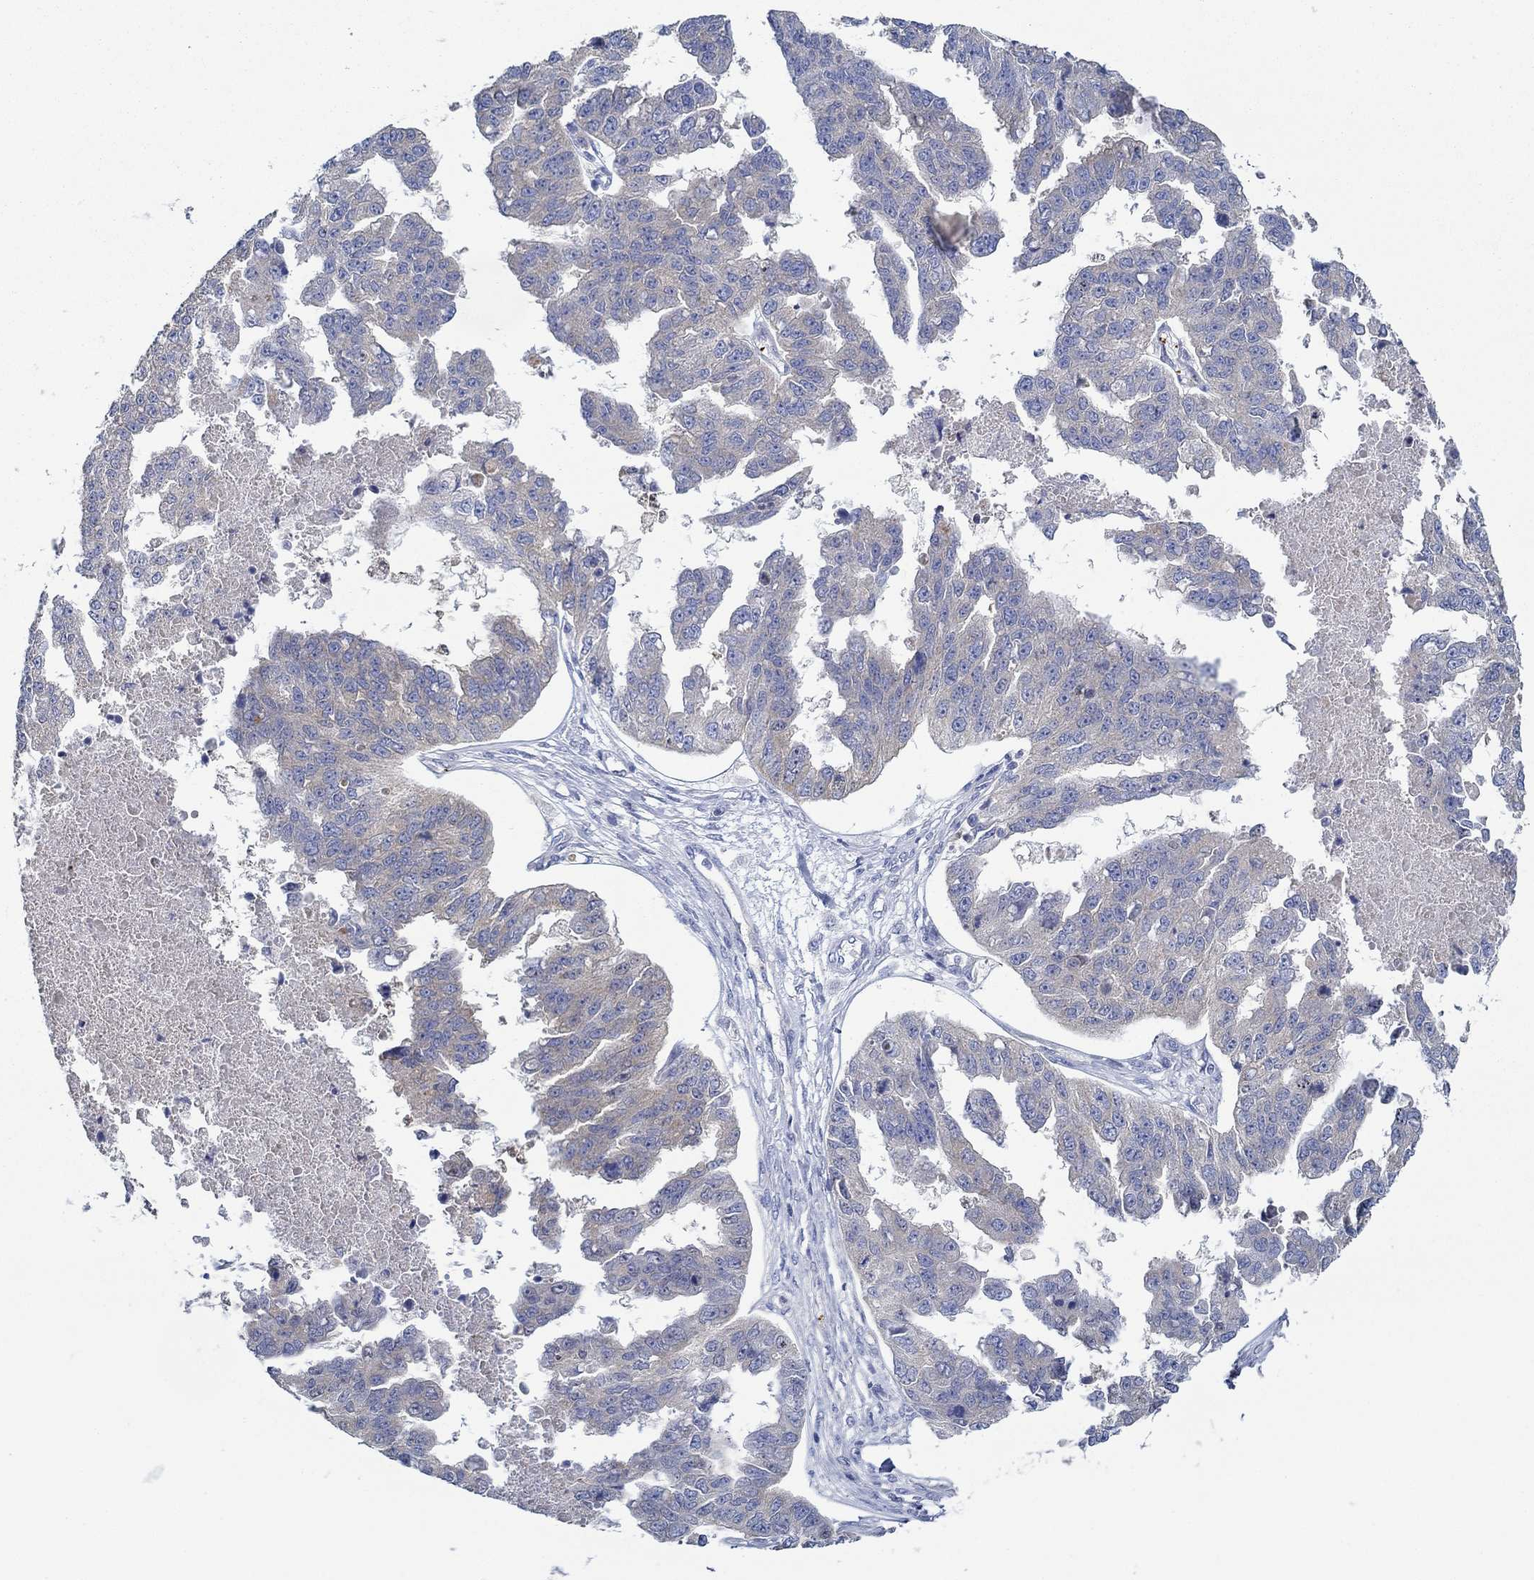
{"staining": {"intensity": "negative", "quantity": "none", "location": "none"}, "tissue": "ovarian cancer", "cell_type": "Tumor cells", "image_type": "cancer", "snomed": [{"axis": "morphology", "description": "Cystadenocarcinoma, serous, NOS"}, {"axis": "topography", "description": "Ovary"}], "caption": "IHC photomicrograph of serous cystadenocarcinoma (ovarian) stained for a protein (brown), which displays no staining in tumor cells.", "gene": "SLC27A3", "patient": {"sex": "female", "age": 58}}